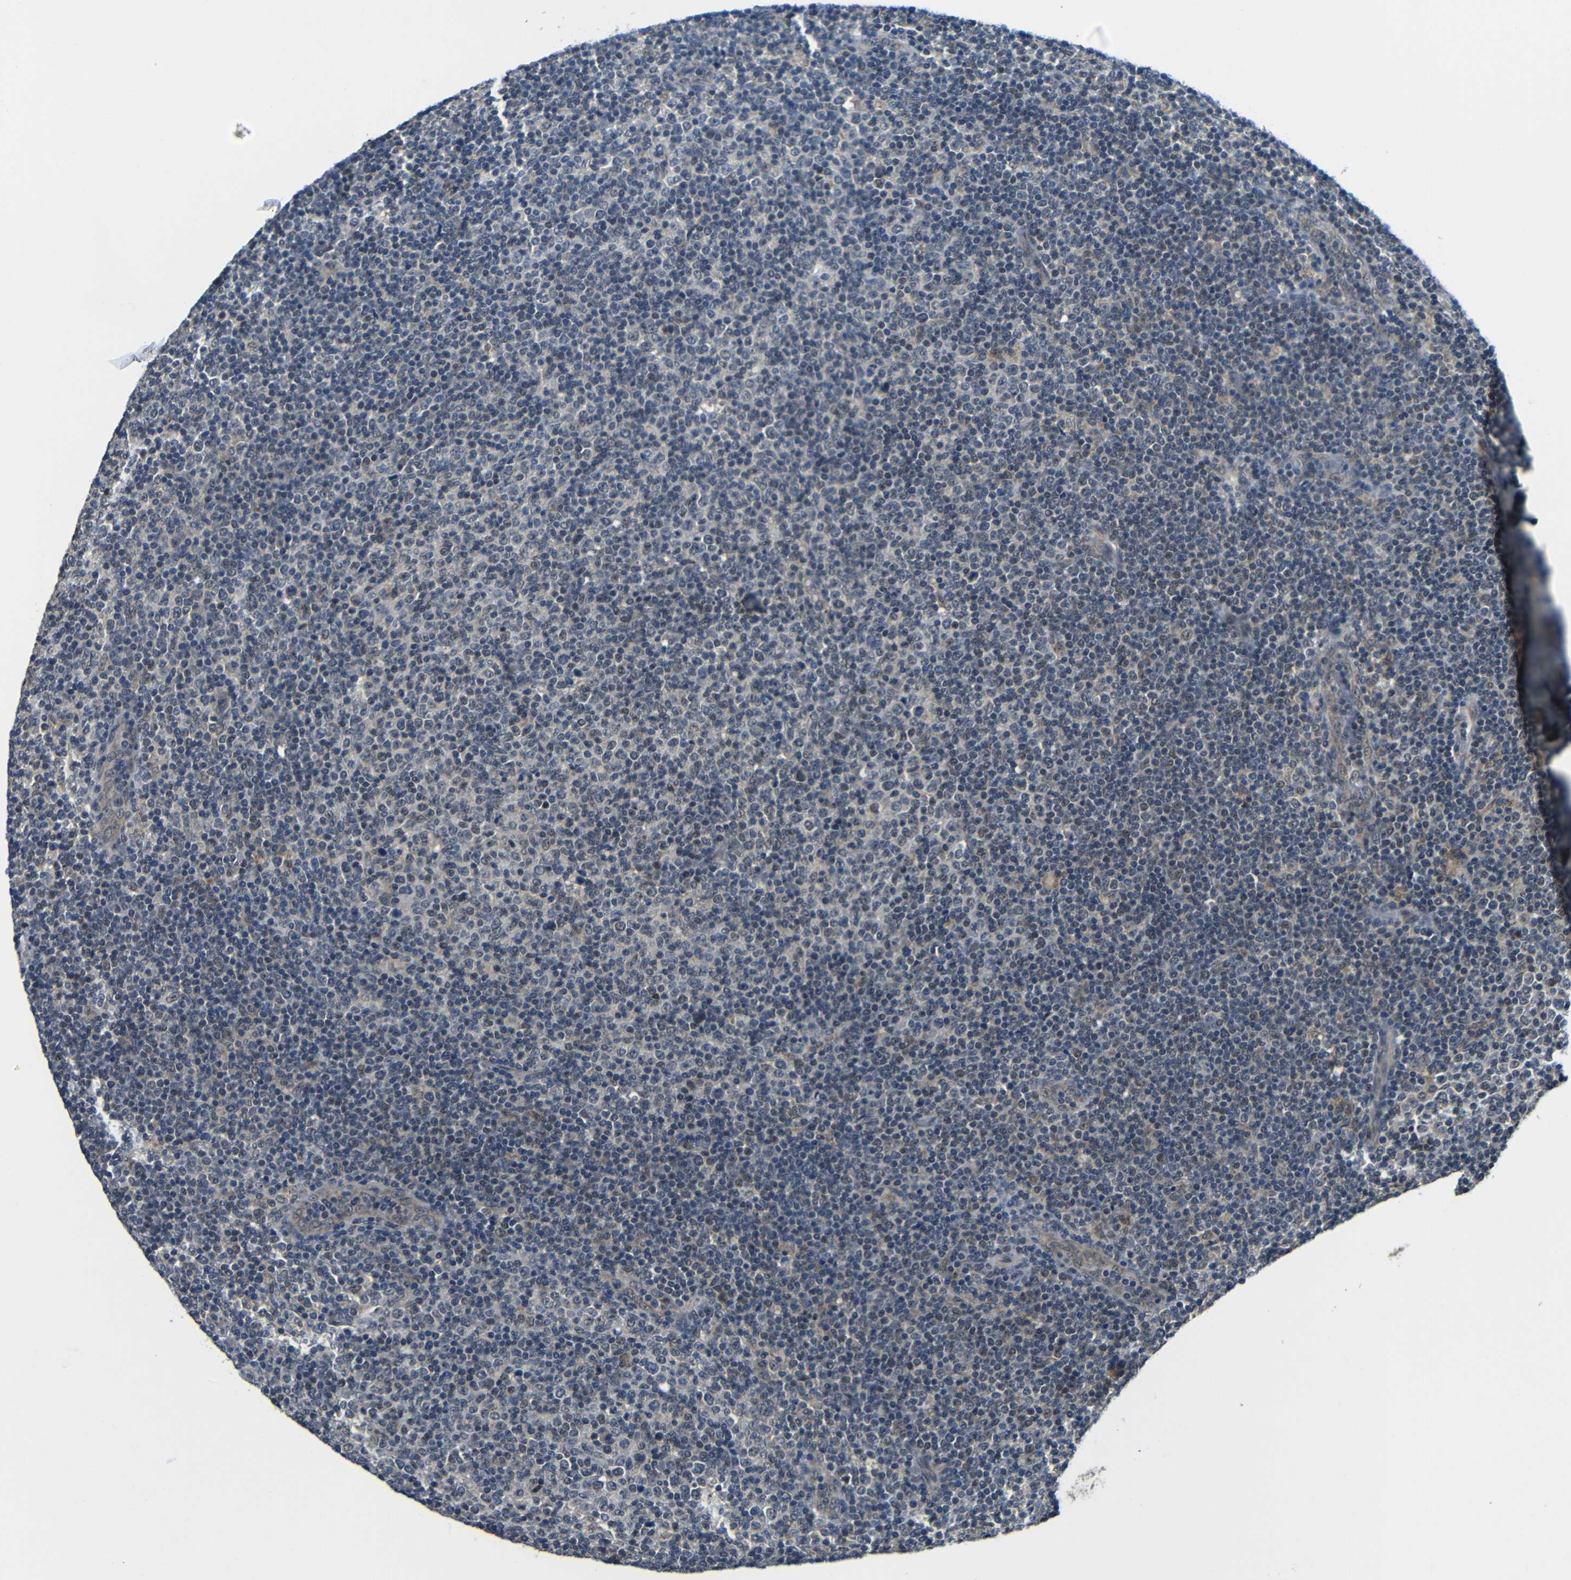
{"staining": {"intensity": "weak", "quantity": "25%-75%", "location": "cytoplasmic/membranous"}, "tissue": "lymphoma", "cell_type": "Tumor cells", "image_type": "cancer", "snomed": [{"axis": "morphology", "description": "Malignant lymphoma, non-Hodgkin's type, Low grade"}, {"axis": "topography", "description": "Lymph node"}], "caption": "Immunohistochemistry staining of malignant lymphoma, non-Hodgkin's type (low-grade), which exhibits low levels of weak cytoplasmic/membranous positivity in approximately 25%-75% of tumor cells indicating weak cytoplasmic/membranous protein positivity. The staining was performed using DAB (3,3'-diaminobenzidine) (brown) for protein detection and nuclei were counterstained in hematoxylin (blue).", "gene": "FAM172A", "patient": {"sex": "male", "age": 70}}